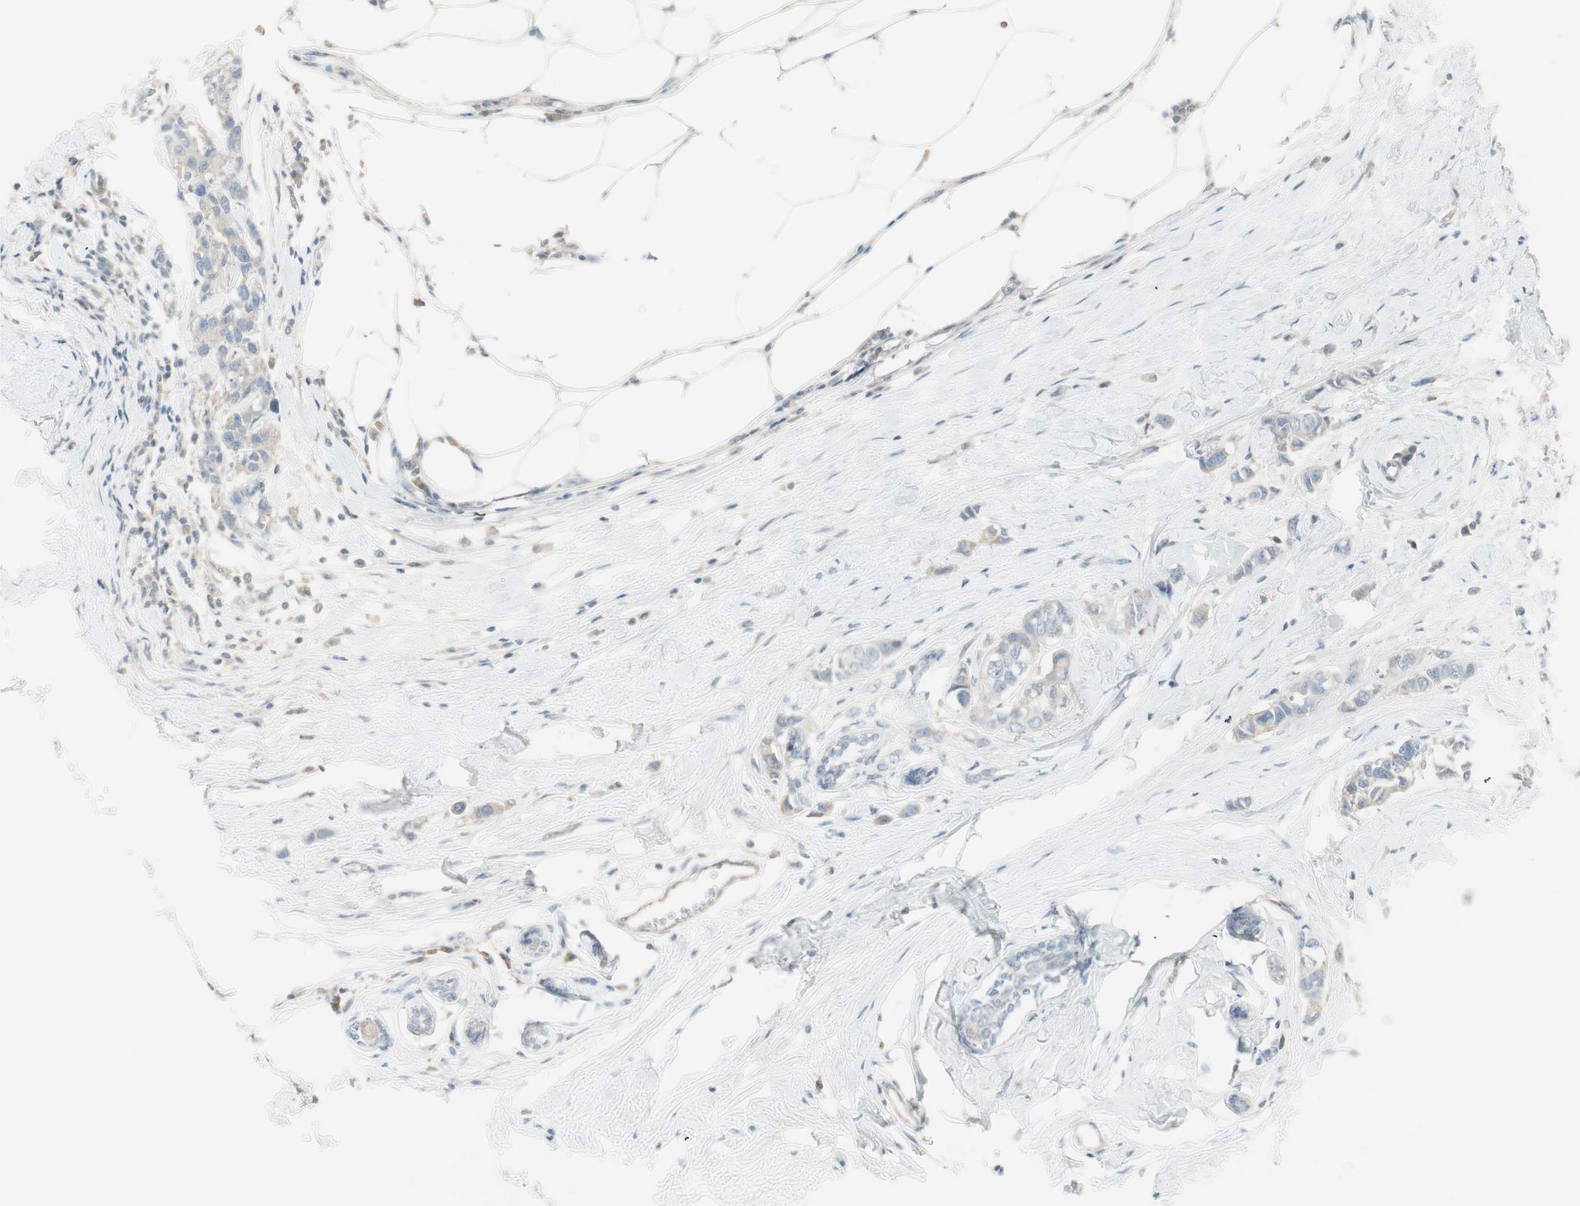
{"staining": {"intensity": "weak", "quantity": "25%-75%", "location": "cytoplasmic/membranous"}, "tissue": "breast cancer", "cell_type": "Tumor cells", "image_type": "cancer", "snomed": [{"axis": "morphology", "description": "Duct carcinoma"}, {"axis": "topography", "description": "Breast"}], "caption": "Weak cytoplasmic/membranous staining for a protein is present in approximately 25%-75% of tumor cells of breast cancer (infiltrating ductal carcinoma) using immunohistochemistry.", "gene": "ITLN2", "patient": {"sex": "female", "age": 50}}